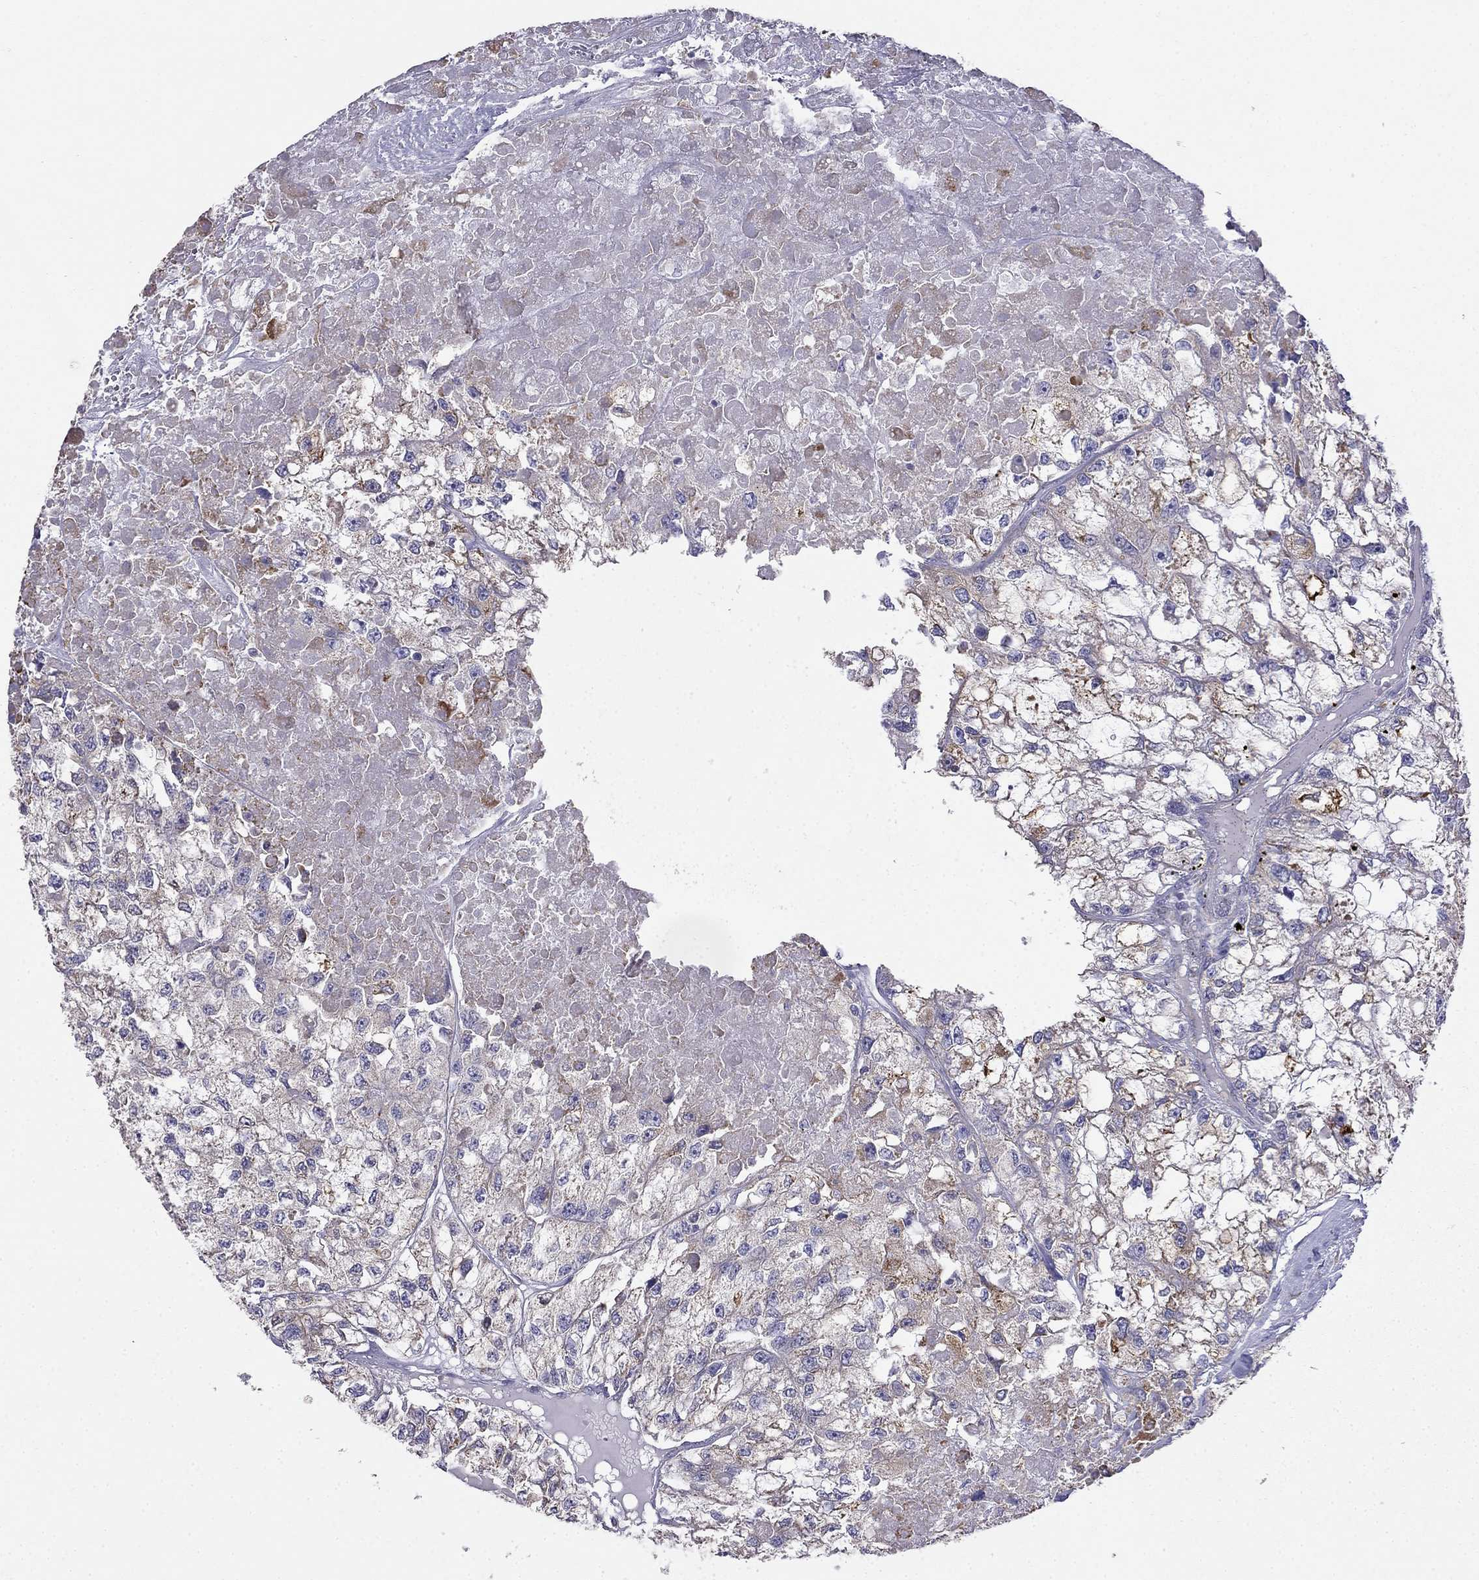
{"staining": {"intensity": "moderate", "quantity": ">75%", "location": "cytoplasmic/membranous"}, "tissue": "renal cancer", "cell_type": "Tumor cells", "image_type": "cancer", "snomed": [{"axis": "morphology", "description": "Adenocarcinoma, NOS"}, {"axis": "topography", "description": "Kidney"}], "caption": "This micrograph demonstrates immunohistochemistry staining of human renal cancer (adenocarcinoma), with medium moderate cytoplasmic/membranous expression in approximately >75% of tumor cells.", "gene": "LONRF2", "patient": {"sex": "male", "age": 56}}